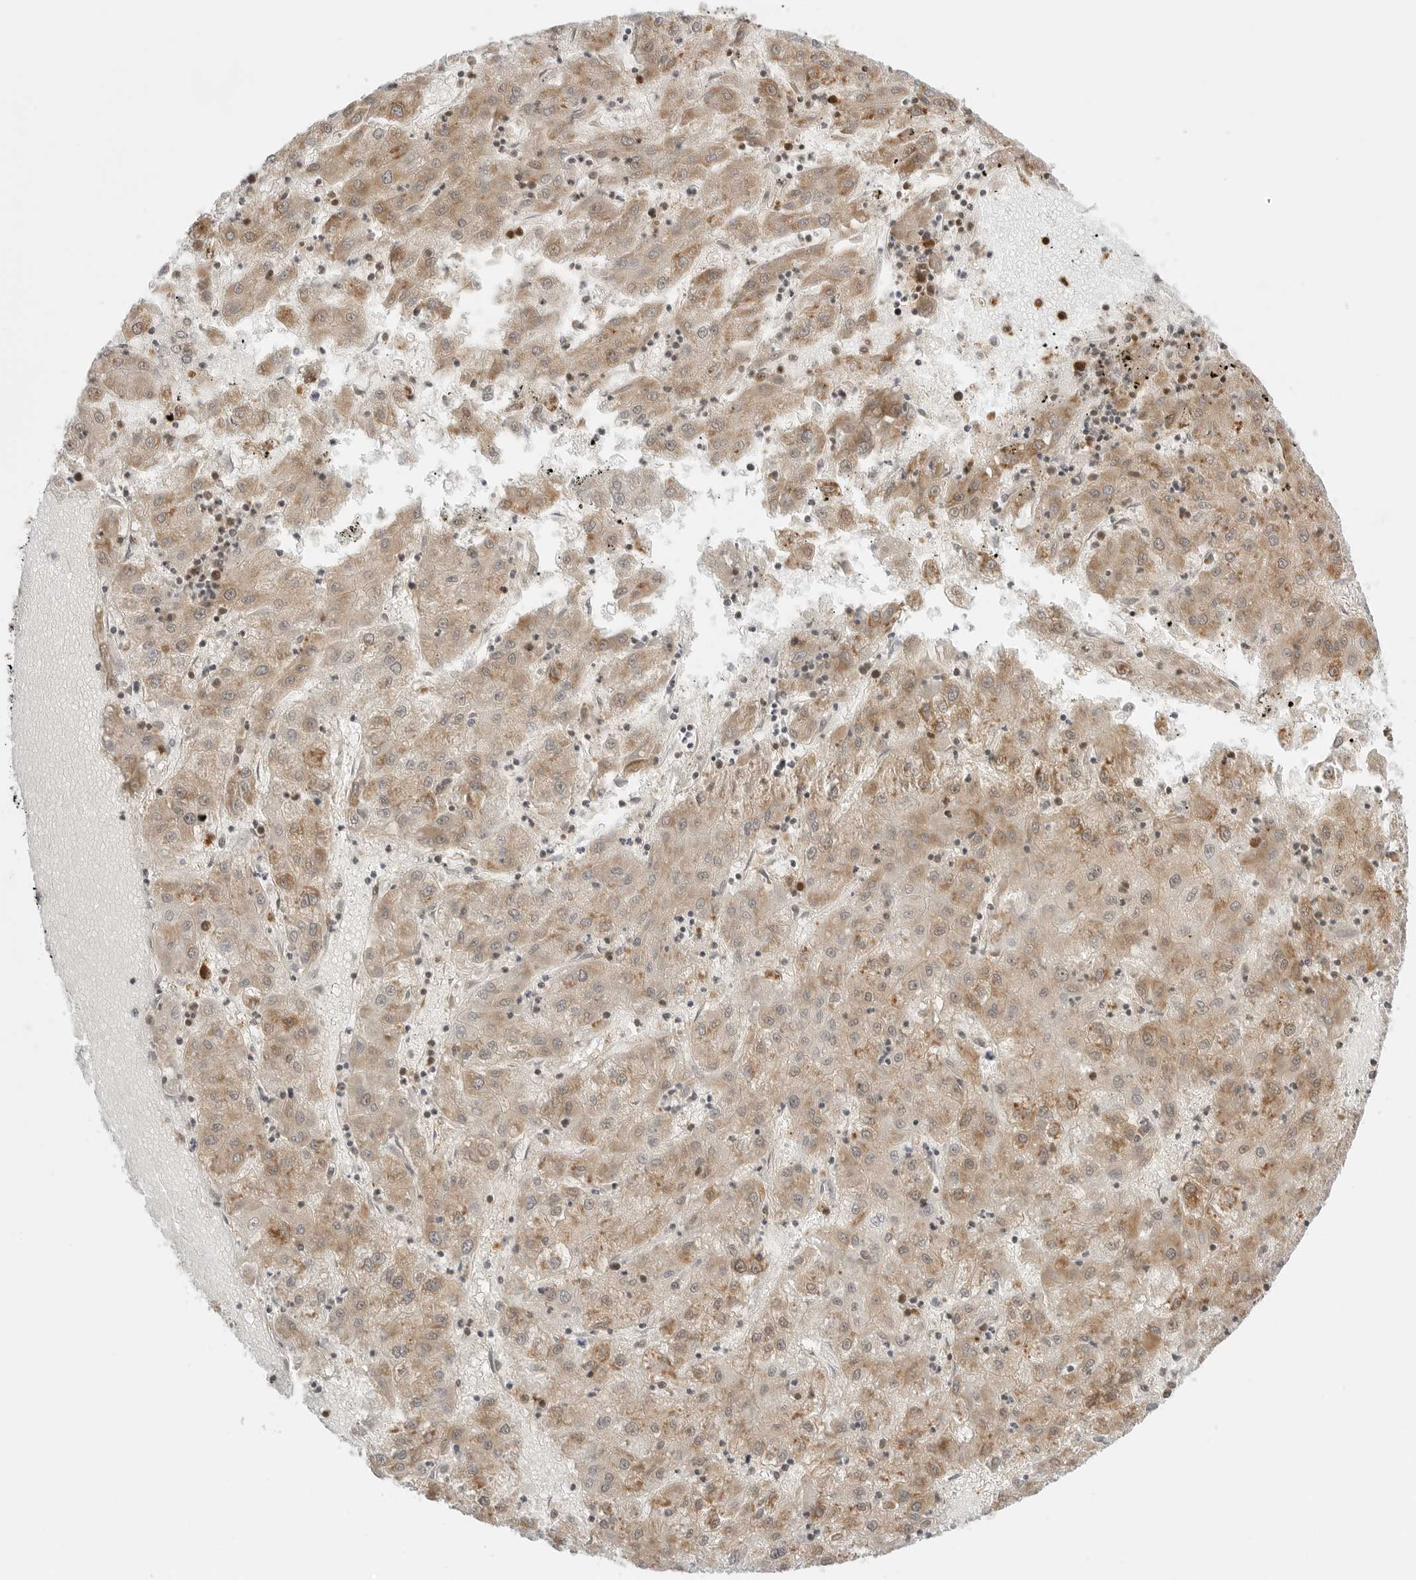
{"staining": {"intensity": "moderate", "quantity": "<25%", "location": "cytoplasmic/membranous"}, "tissue": "liver cancer", "cell_type": "Tumor cells", "image_type": "cancer", "snomed": [{"axis": "morphology", "description": "Carcinoma, Hepatocellular, NOS"}, {"axis": "topography", "description": "Liver"}], "caption": "Moderate cytoplasmic/membranous staining is appreciated in approximately <25% of tumor cells in hepatocellular carcinoma (liver).", "gene": "NUDC", "patient": {"sex": "male", "age": 72}}